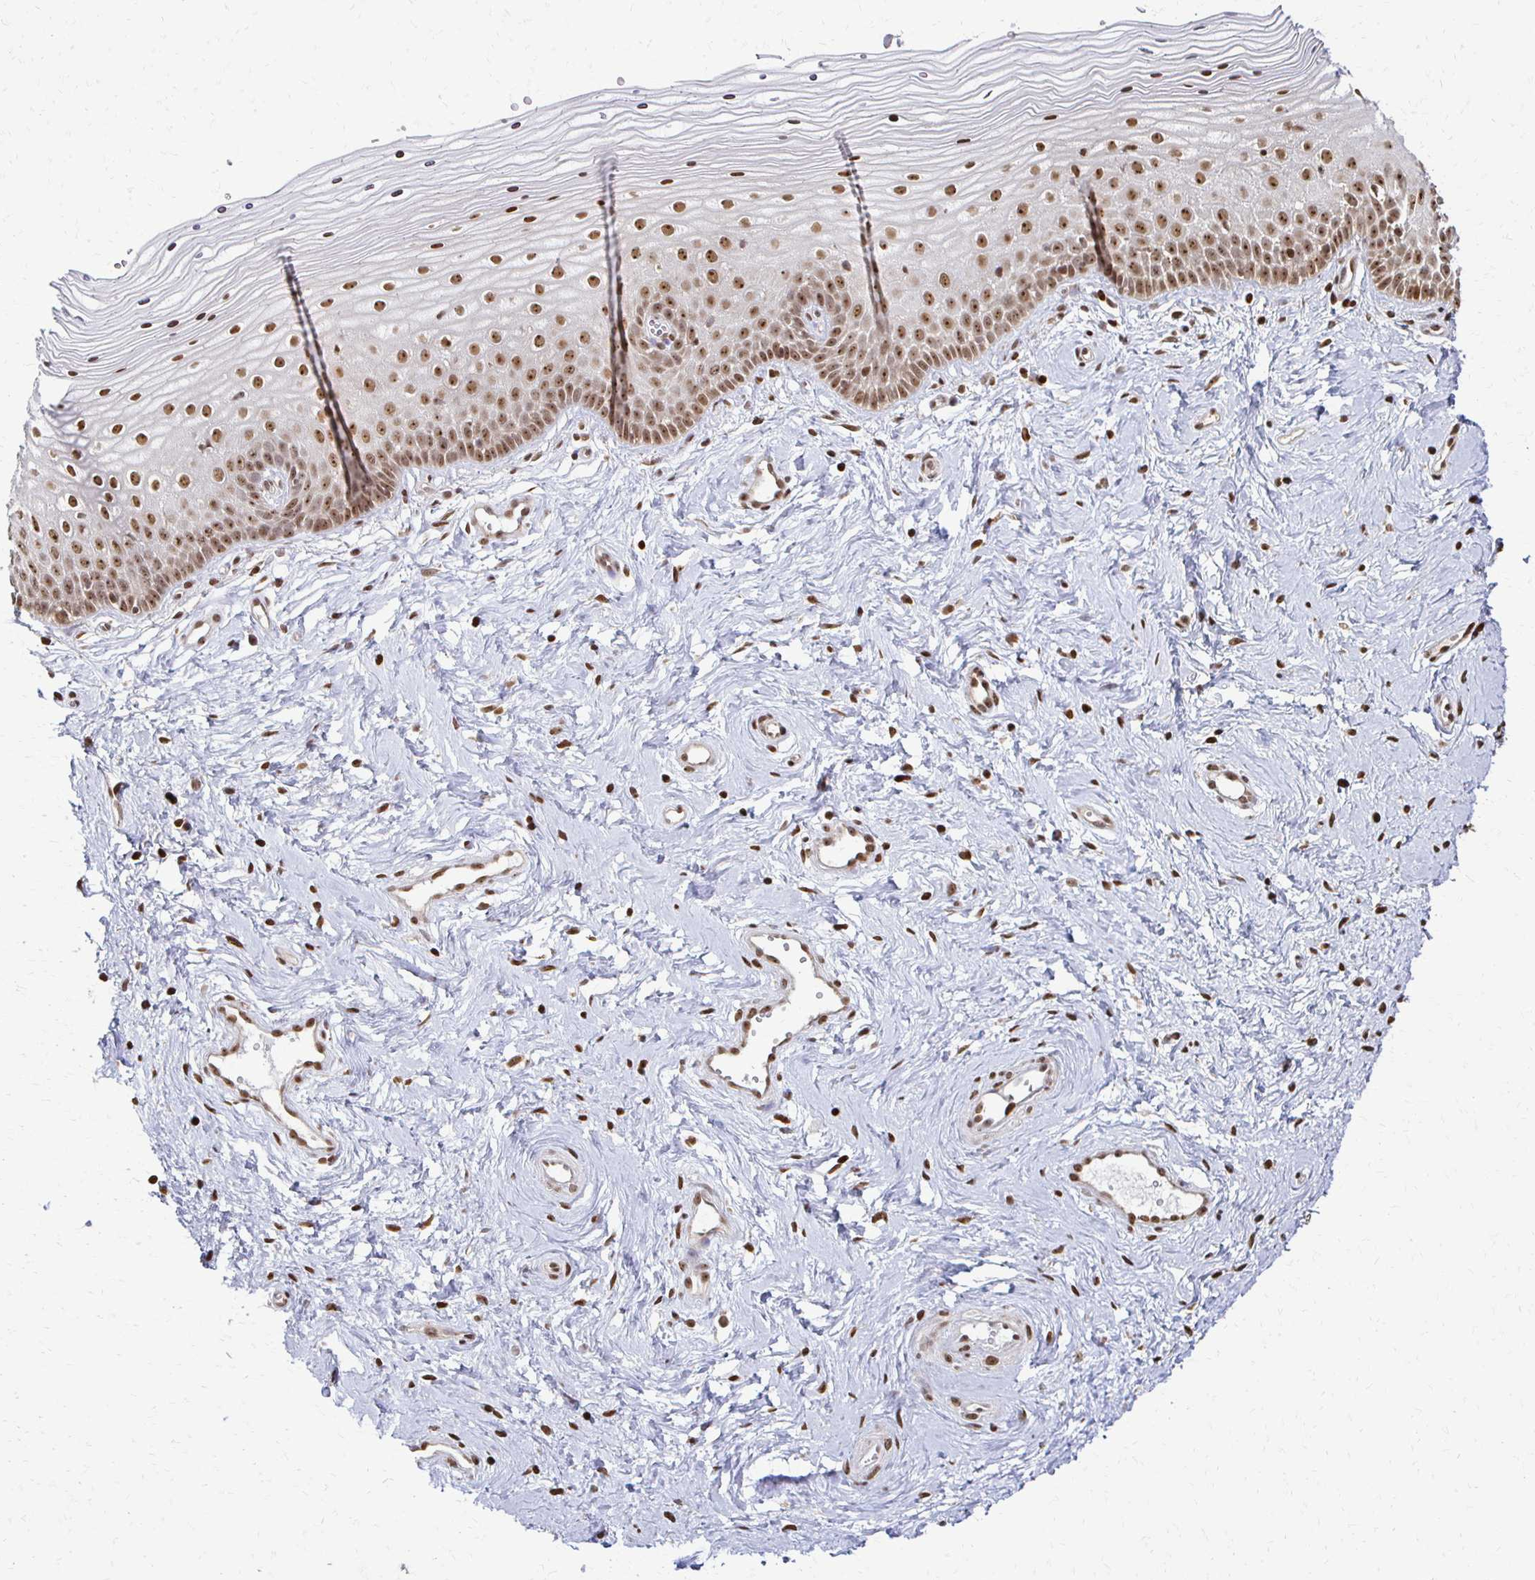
{"staining": {"intensity": "moderate", "quantity": ">75%", "location": "nuclear"}, "tissue": "vagina", "cell_type": "Squamous epithelial cells", "image_type": "normal", "snomed": [{"axis": "morphology", "description": "Normal tissue, NOS"}, {"axis": "topography", "description": "Vagina"}], "caption": "Brown immunohistochemical staining in normal human vagina displays moderate nuclear positivity in about >75% of squamous epithelial cells. The staining was performed using DAB, with brown indicating positive protein expression. Nuclei are stained blue with hematoxylin.", "gene": "HOXA9", "patient": {"sex": "female", "age": 38}}